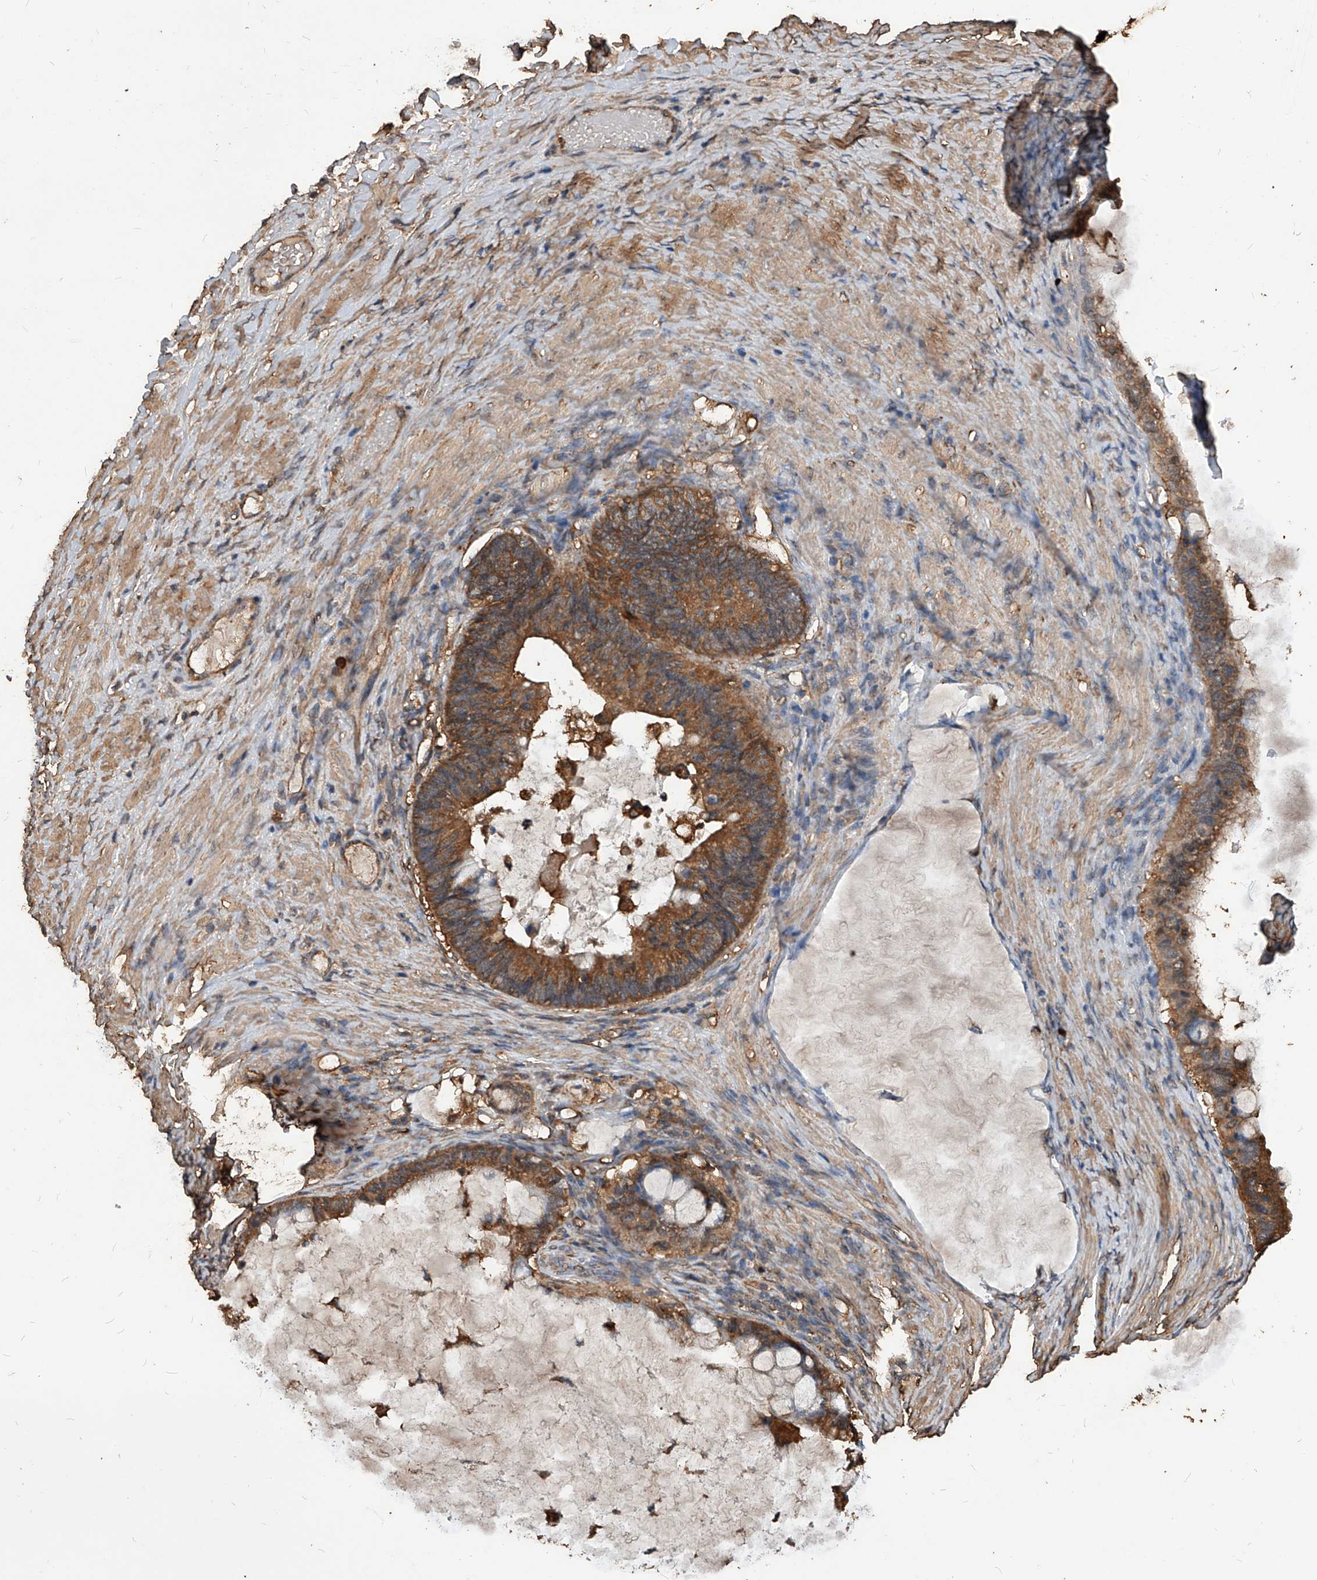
{"staining": {"intensity": "moderate", "quantity": ">75%", "location": "cytoplasmic/membranous"}, "tissue": "ovarian cancer", "cell_type": "Tumor cells", "image_type": "cancer", "snomed": [{"axis": "morphology", "description": "Cystadenocarcinoma, mucinous, NOS"}, {"axis": "topography", "description": "Ovary"}], "caption": "Human ovarian mucinous cystadenocarcinoma stained with a brown dye reveals moderate cytoplasmic/membranous positive staining in about >75% of tumor cells.", "gene": "UCP2", "patient": {"sex": "female", "age": 61}}